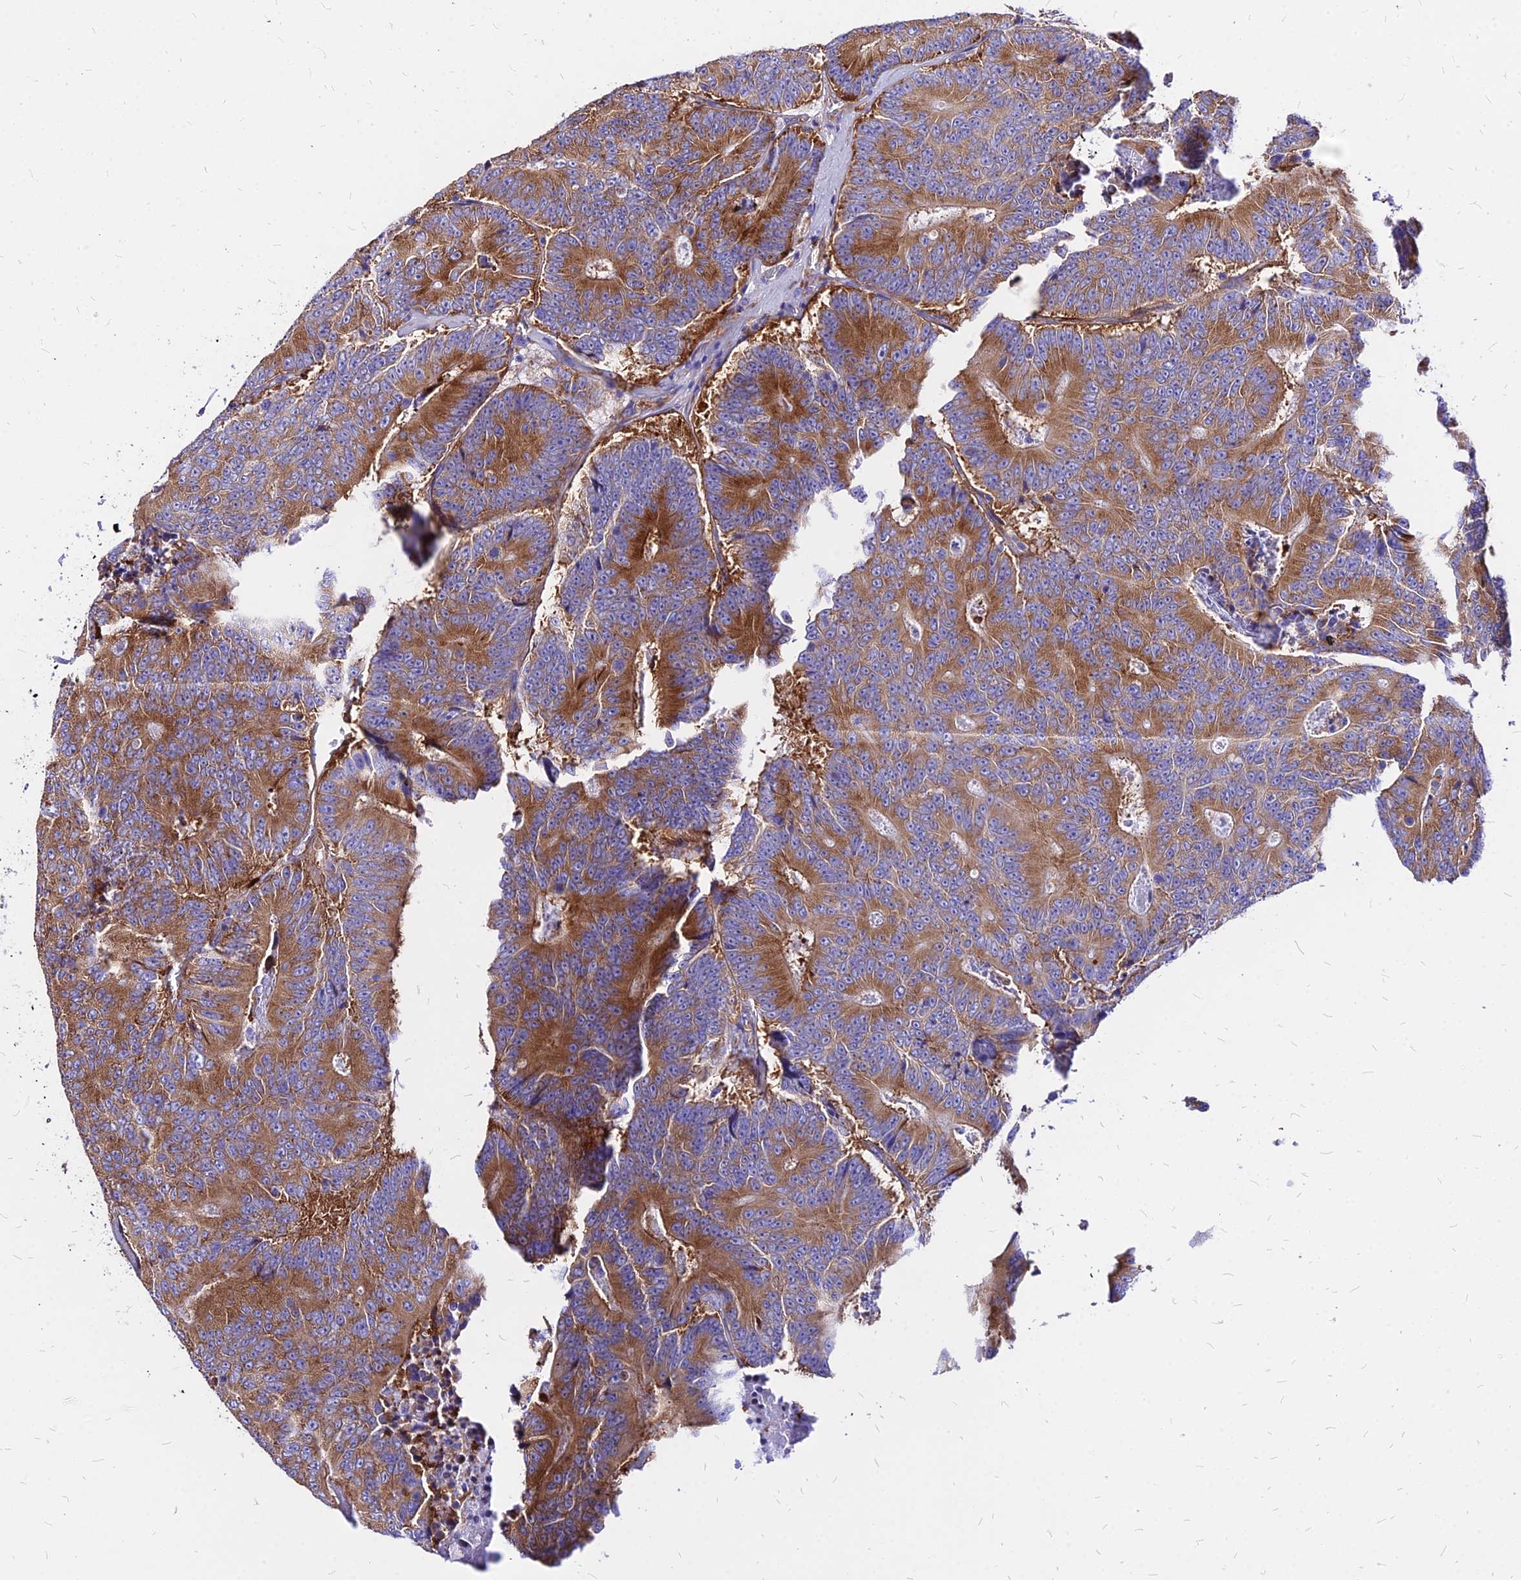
{"staining": {"intensity": "moderate", "quantity": ">75%", "location": "cytoplasmic/membranous"}, "tissue": "colorectal cancer", "cell_type": "Tumor cells", "image_type": "cancer", "snomed": [{"axis": "morphology", "description": "Adenocarcinoma, NOS"}, {"axis": "topography", "description": "Colon"}], "caption": "IHC image of neoplastic tissue: colorectal cancer (adenocarcinoma) stained using immunohistochemistry (IHC) shows medium levels of moderate protein expression localized specifically in the cytoplasmic/membranous of tumor cells, appearing as a cytoplasmic/membranous brown color.", "gene": "RPL19", "patient": {"sex": "male", "age": 83}}